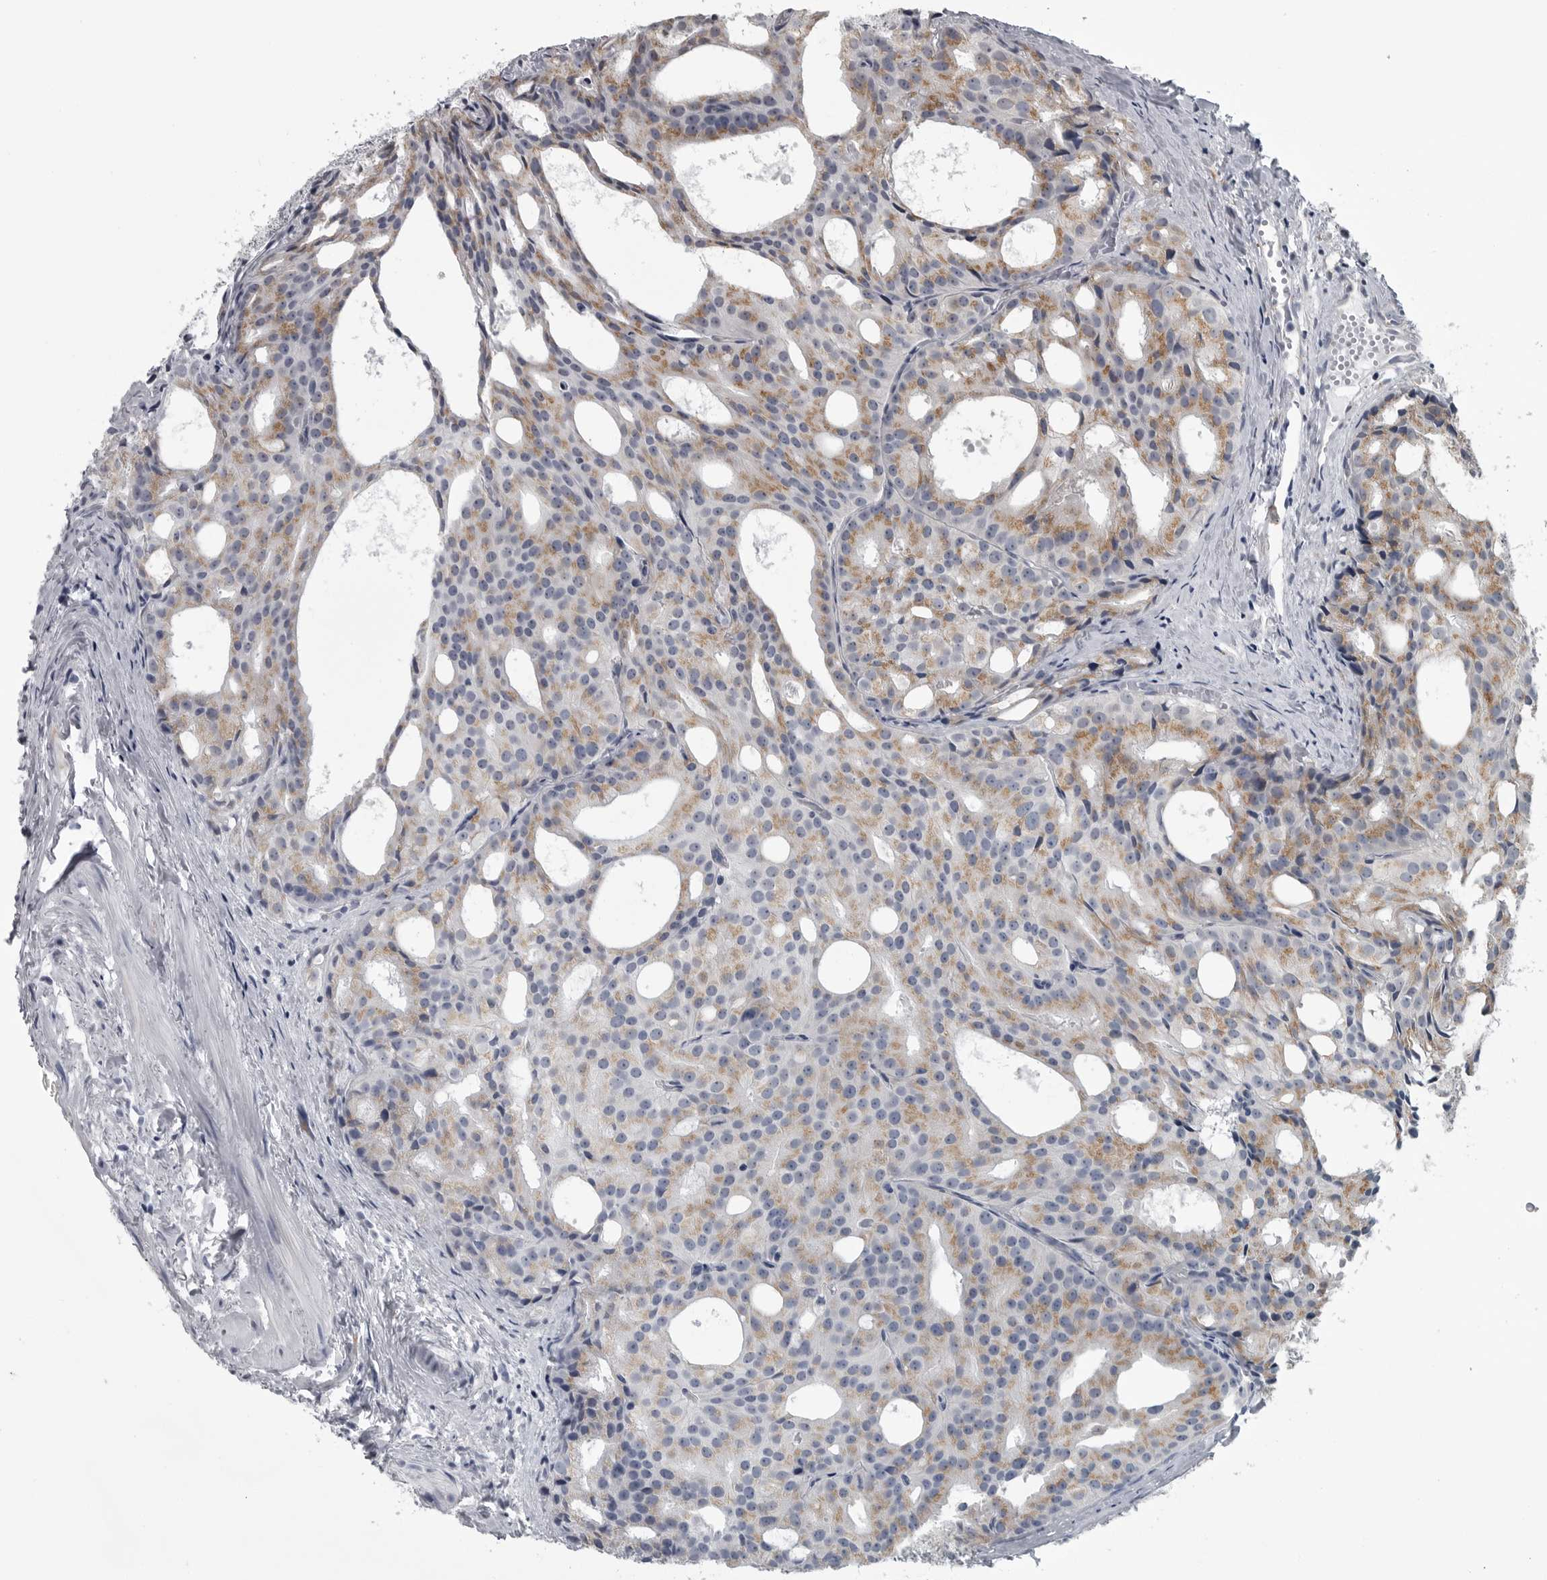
{"staining": {"intensity": "moderate", "quantity": "25%-75%", "location": "cytoplasmic/membranous"}, "tissue": "prostate cancer", "cell_type": "Tumor cells", "image_type": "cancer", "snomed": [{"axis": "morphology", "description": "Adenocarcinoma, Low grade"}, {"axis": "topography", "description": "Prostate"}], "caption": "An image of human prostate cancer stained for a protein shows moderate cytoplasmic/membranous brown staining in tumor cells.", "gene": "MYOC", "patient": {"sex": "male", "age": 88}}